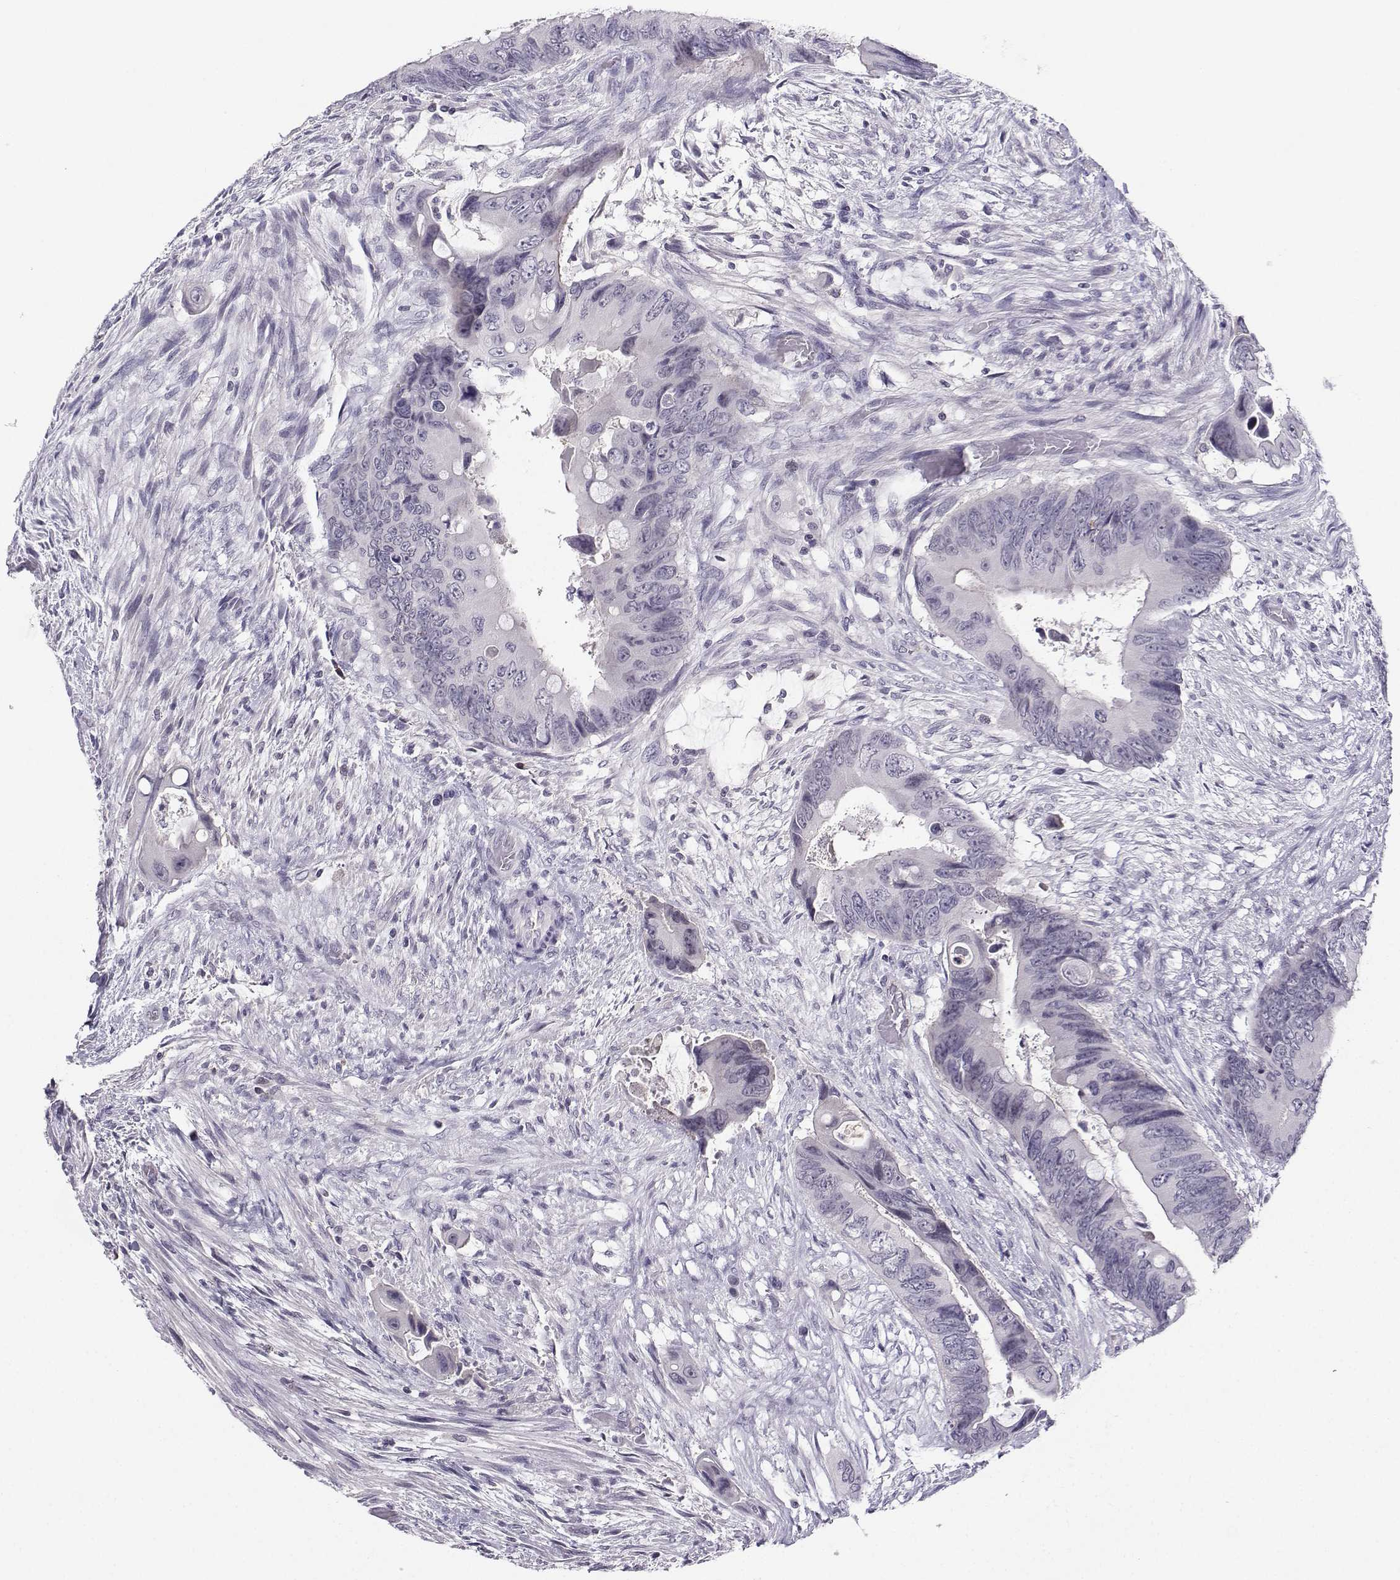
{"staining": {"intensity": "negative", "quantity": "none", "location": "none"}, "tissue": "colorectal cancer", "cell_type": "Tumor cells", "image_type": "cancer", "snomed": [{"axis": "morphology", "description": "Adenocarcinoma, NOS"}, {"axis": "topography", "description": "Rectum"}], "caption": "A micrograph of colorectal cancer (adenocarcinoma) stained for a protein reveals no brown staining in tumor cells.", "gene": "LHX1", "patient": {"sex": "male", "age": 63}}